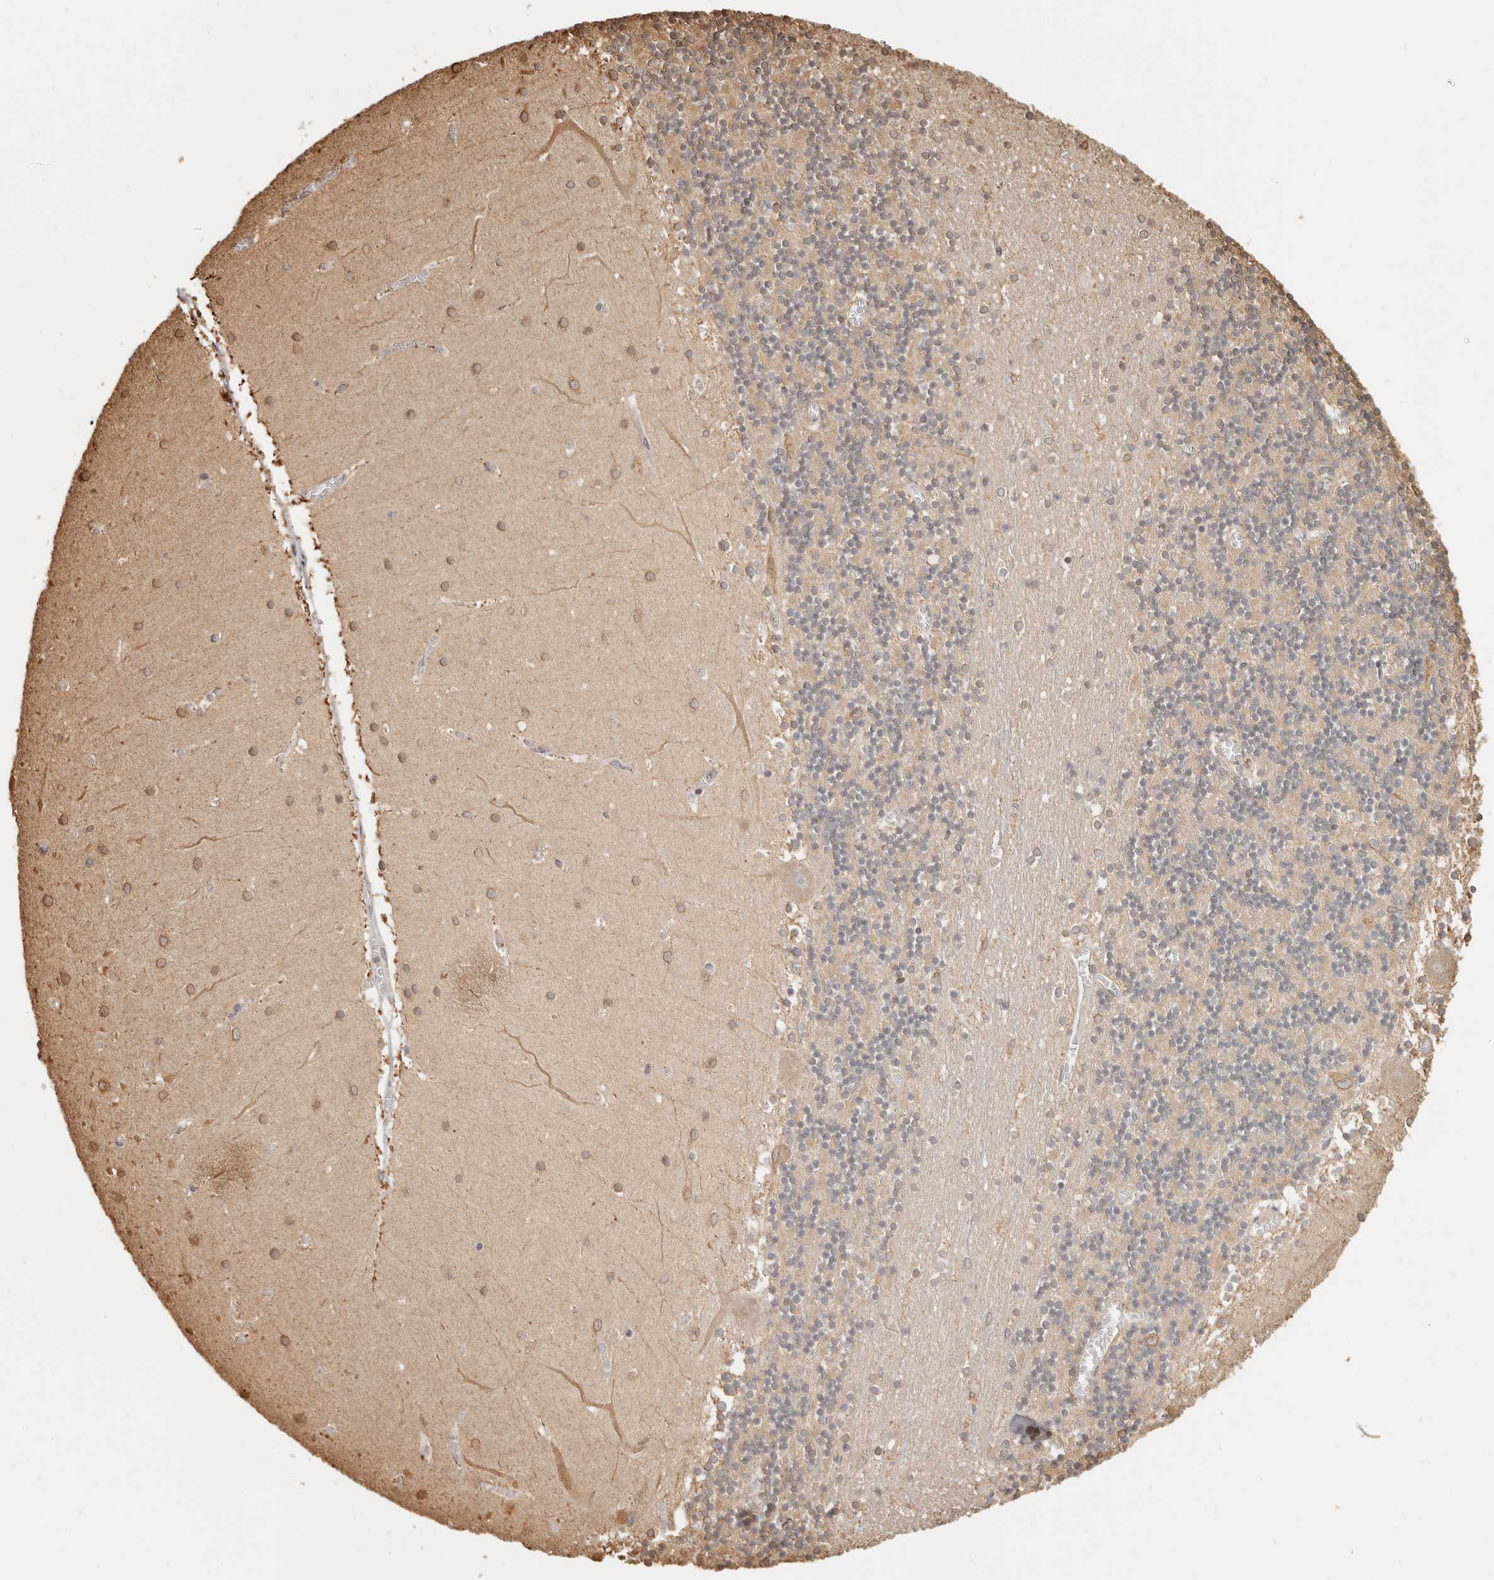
{"staining": {"intensity": "moderate", "quantity": "25%-75%", "location": "cytoplasmic/membranous"}, "tissue": "cerebellum", "cell_type": "Cells in granular layer", "image_type": "normal", "snomed": [{"axis": "morphology", "description": "Normal tissue, NOS"}, {"axis": "topography", "description": "Cerebellum"}], "caption": "This image shows immunohistochemistry staining of normal human cerebellum, with medium moderate cytoplasmic/membranous positivity in approximately 25%-75% of cells in granular layer.", "gene": "ARHGEF10L", "patient": {"sex": "female", "age": 28}}